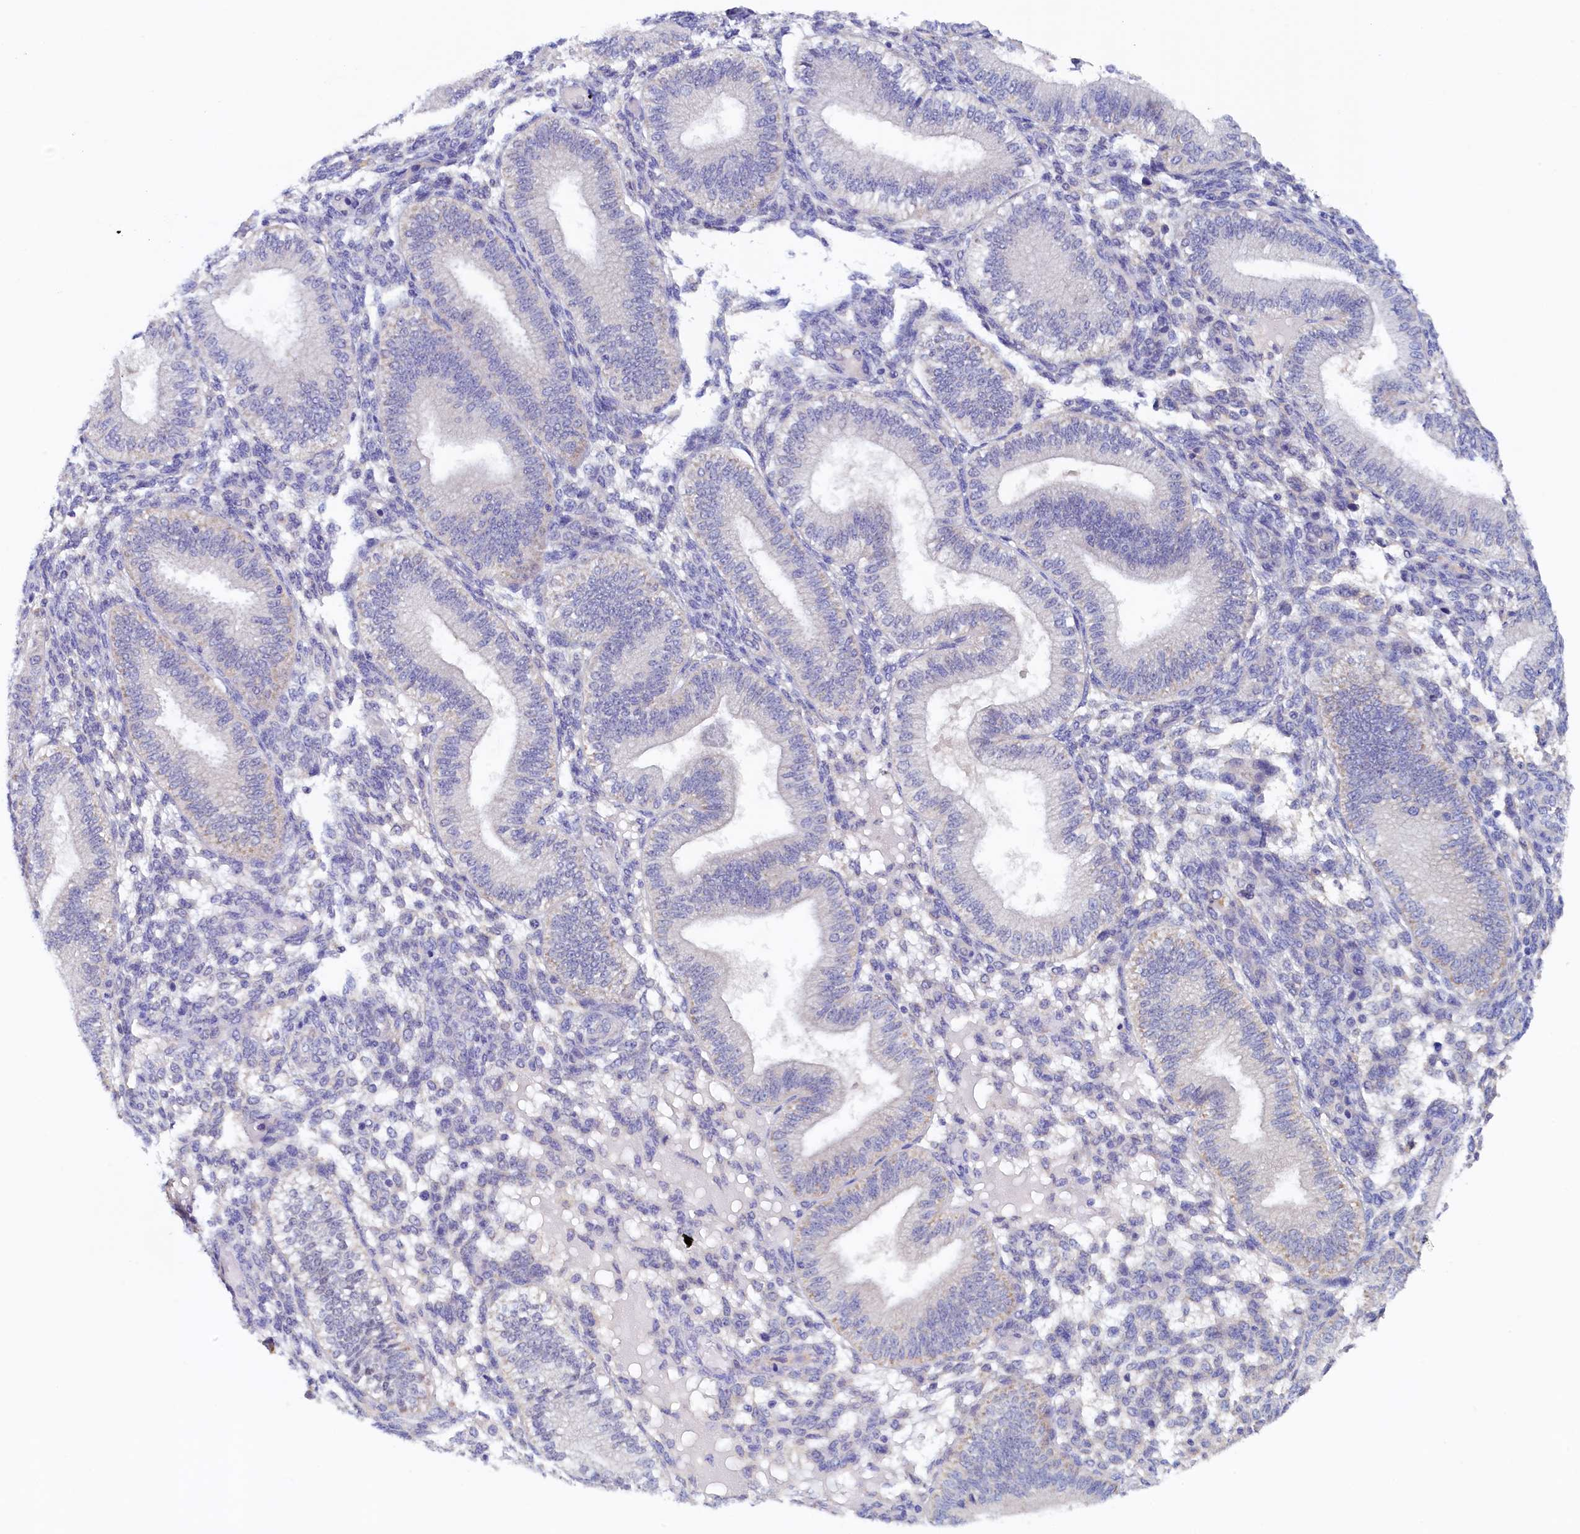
{"staining": {"intensity": "negative", "quantity": "none", "location": "none"}, "tissue": "endometrium", "cell_type": "Cells in endometrial stroma", "image_type": "normal", "snomed": [{"axis": "morphology", "description": "Normal tissue, NOS"}, {"axis": "topography", "description": "Endometrium"}], "caption": "Cells in endometrial stroma show no significant positivity in unremarkable endometrium. The staining was performed using DAB (3,3'-diaminobenzidine) to visualize the protein expression in brown, while the nuclei were stained in blue with hematoxylin (Magnification: 20x).", "gene": "DTD1", "patient": {"sex": "female", "age": 39}}